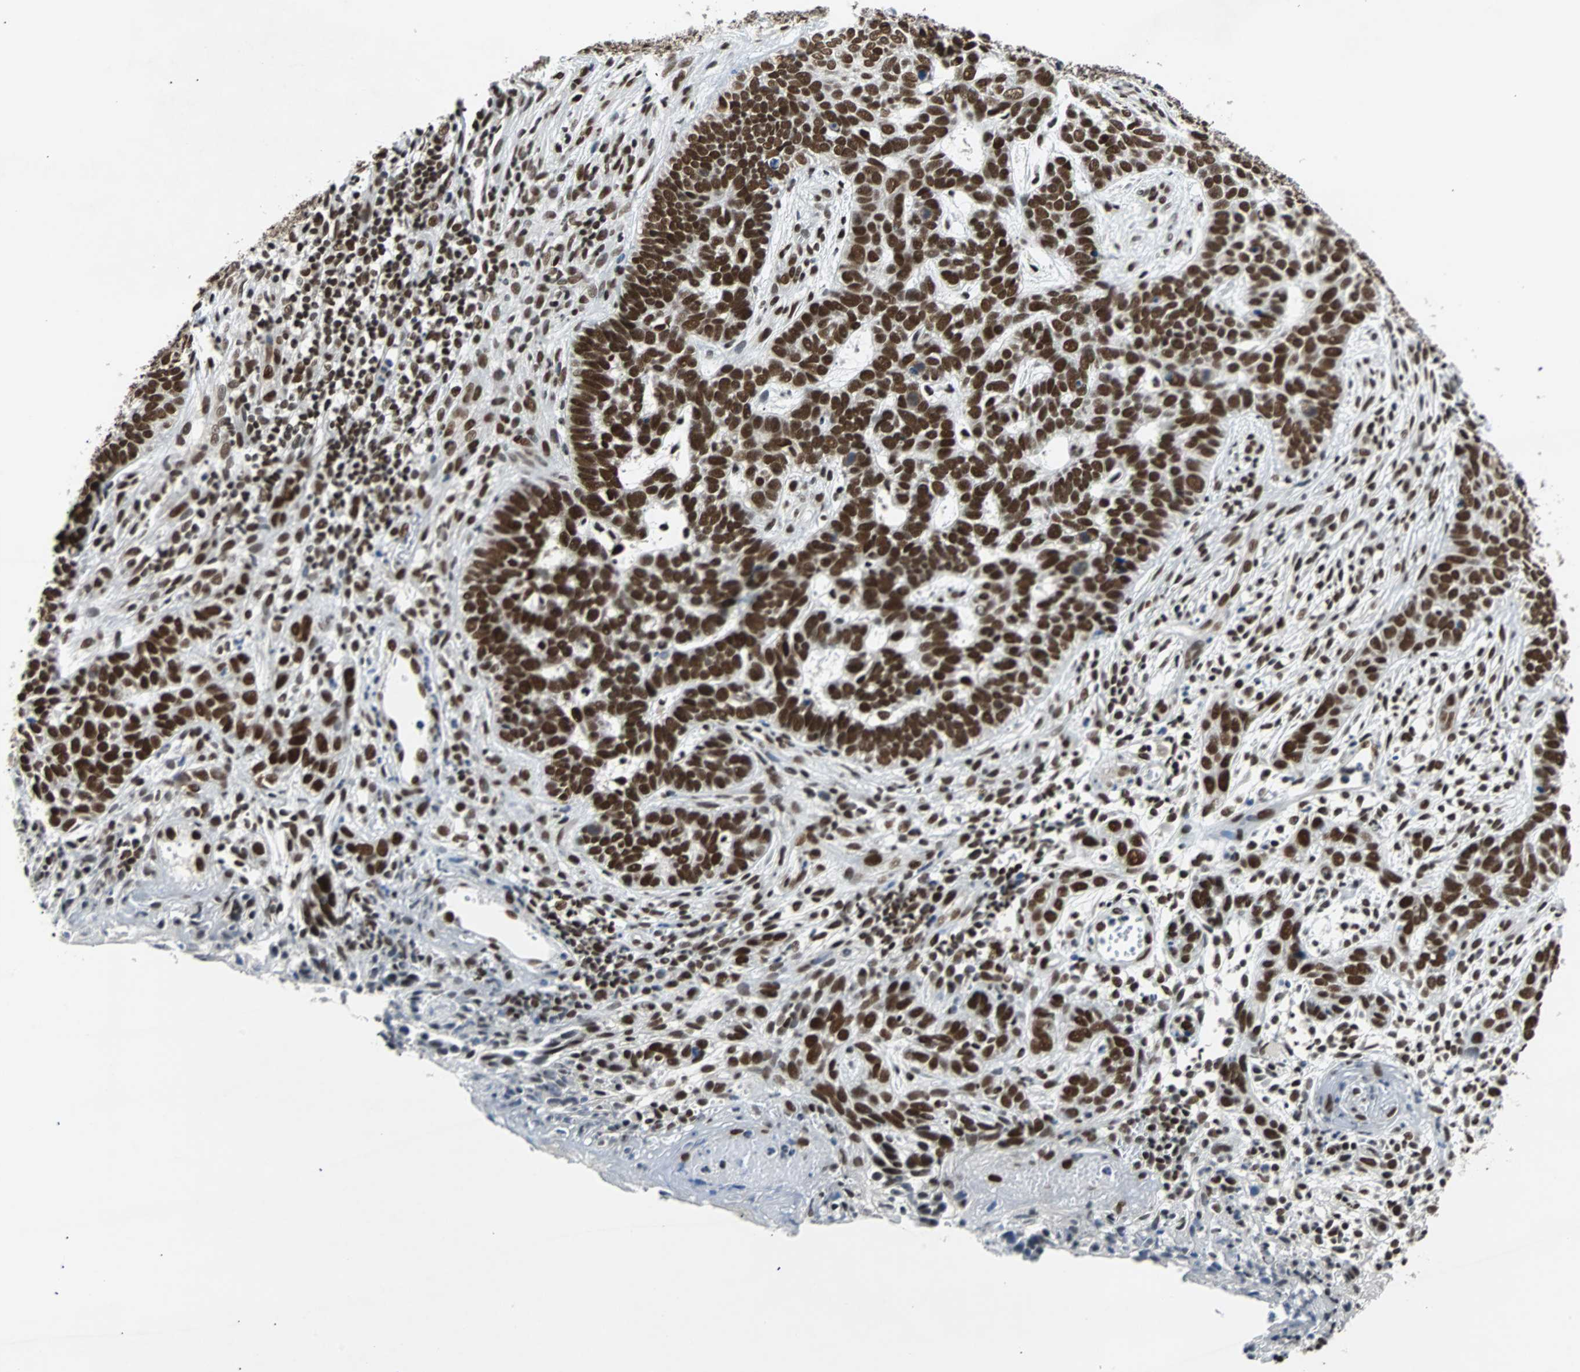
{"staining": {"intensity": "strong", "quantity": ">75%", "location": "nuclear"}, "tissue": "skin cancer", "cell_type": "Tumor cells", "image_type": "cancer", "snomed": [{"axis": "morphology", "description": "Basal cell carcinoma"}, {"axis": "topography", "description": "Skin"}], "caption": "Tumor cells show high levels of strong nuclear positivity in about >75% of cells in human skin cancer.", "gene": "GATAD2A", "patient": {"sex": "male", "age": 87}}